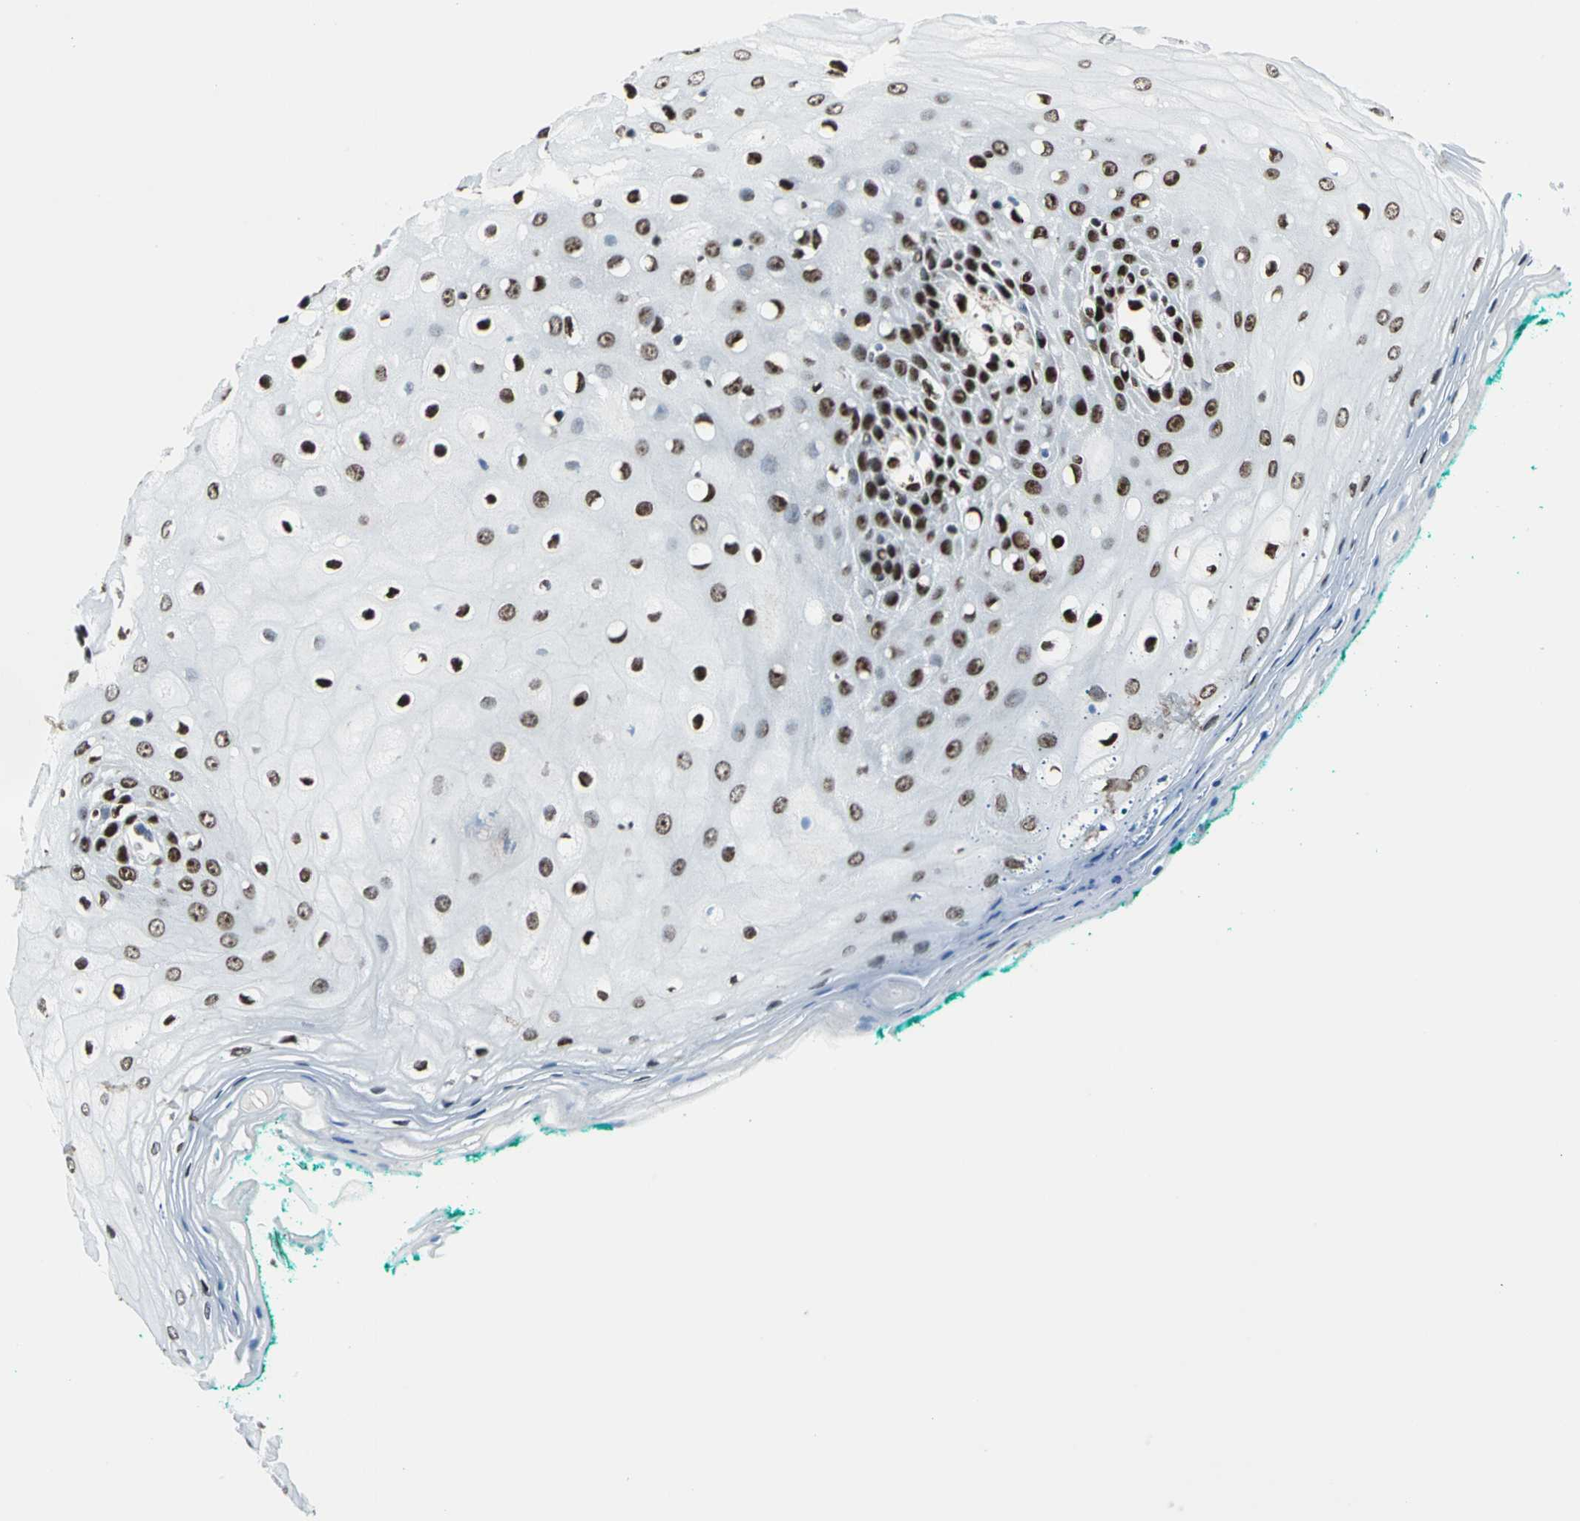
{"staining": {"intensity": "strong", "quantity": ">75%", "location": "nuclear"}, "tissue": "oral mucosa", "cell_type": "Squamous epithelial cells", "image_type": "normal", "snomed": [{"axis": "morphology", "description": "Normal tissue, NOS"}, {"axis": "morphology", "description": "Squamous cell carcinoma, NOS"}, {"axis": "topography", "description": "Skeletal muscle"}, {"axis": "topography", "description": "Oral tissue"}, {"axis": "topography", "description": "Head-Neck"}], "caption": "Benign oral mucosa was stained to show a protein in brown. There is high levels of strong nuclear expression in about >75% of squamous epithelial cells. The staining is performed using DAB (3,3'-diaminobenzidine) brown chromogen to label protein expression. The nuclei are counter-stained blue using hematoxylin.", "gene": "APEX1", "patient": {"sex": "female", "age": 84}}